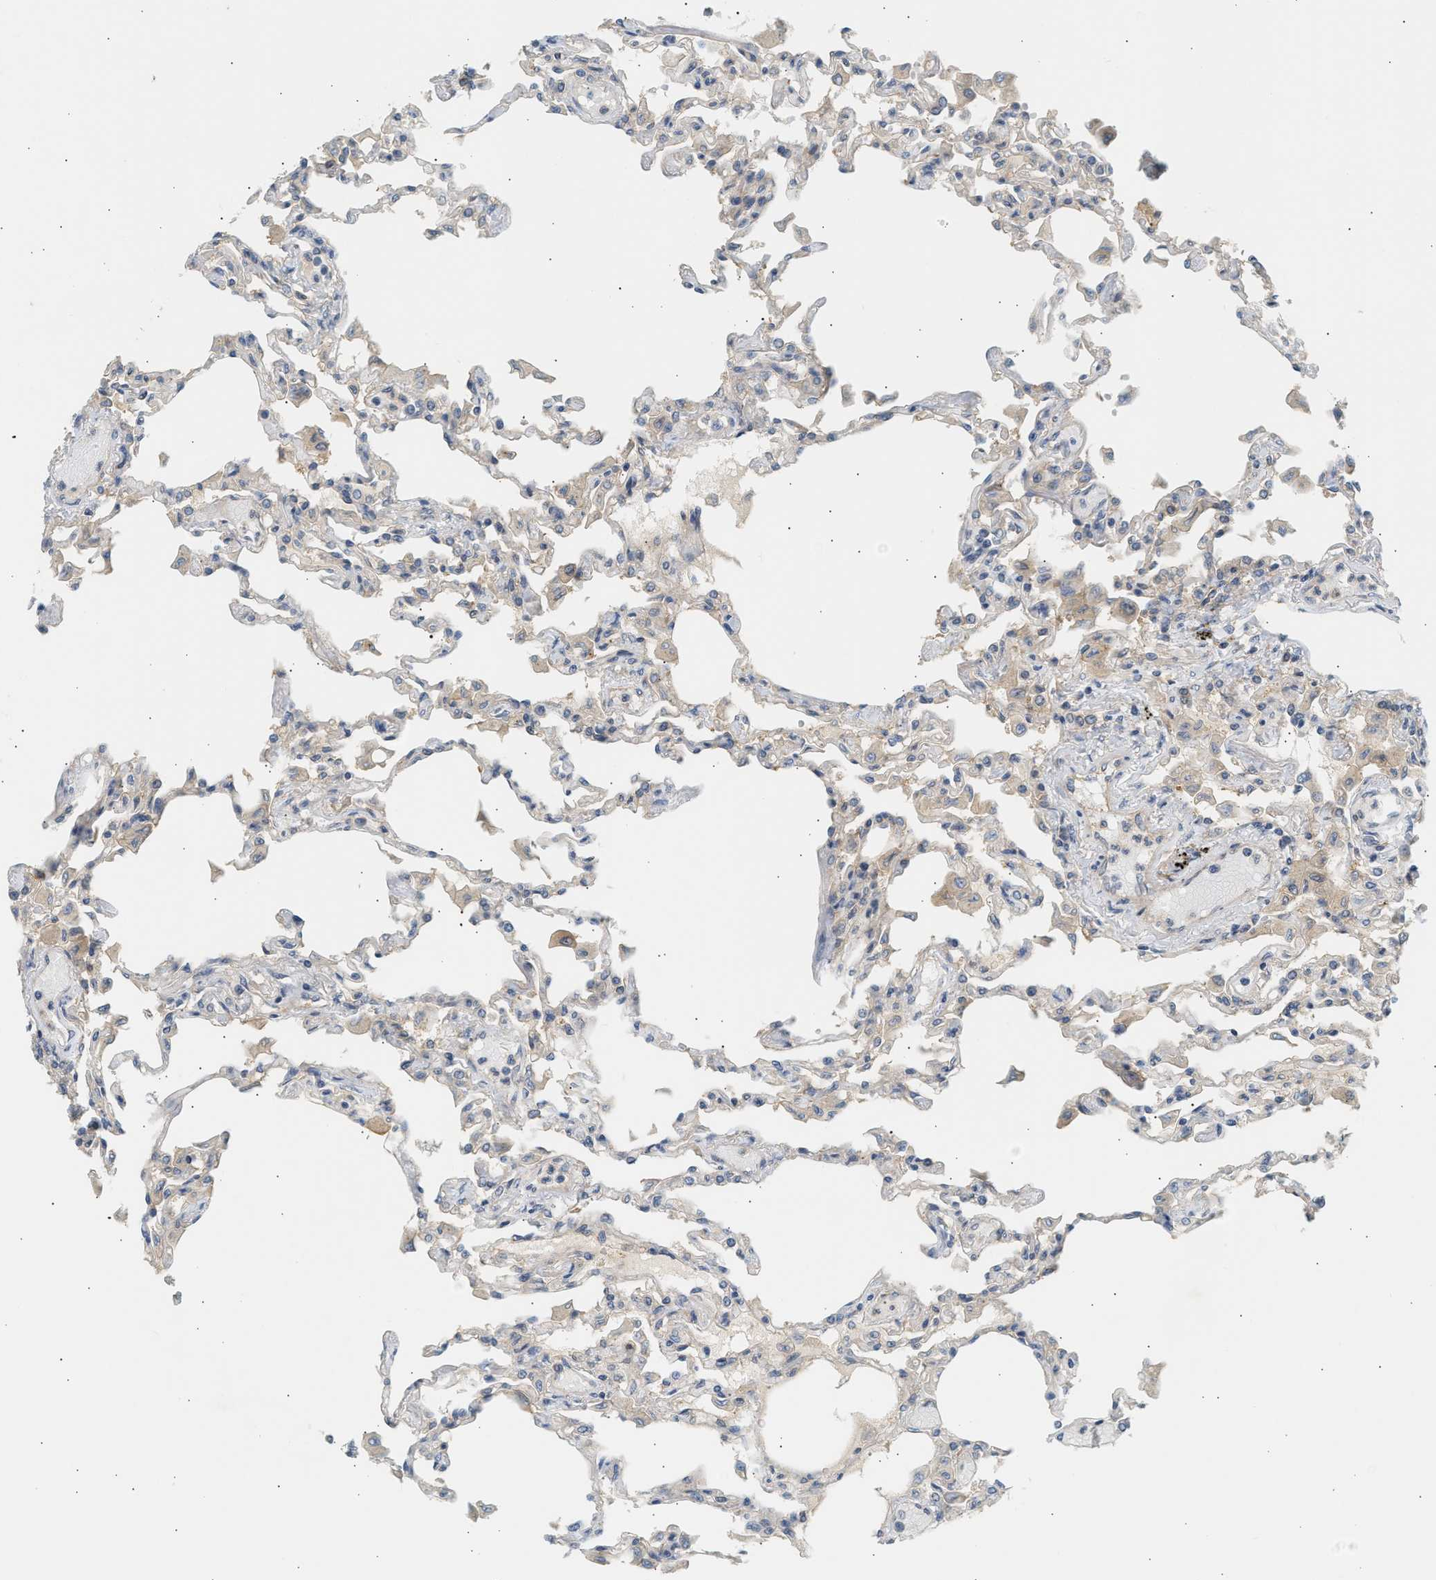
{"staining": {"intensity": "weak", "quantity": "<25%", "location": "cytoplasmic/membranous"}, "tissue": "lung", "cell_type": "Alveolar cells", "image_type": "normal", "snomed": [{"axis": "morphology", "description": "Normal tissue, NOS"}, {"axis": "topography", "description": "Bronchus"}, {"axis": "topography", "description": "Lung"}], "caption": "Photomicrograph shows no significant protein expression in alveolar cells of unremarkable lung. Nuclei are stained in blue.", "gene": "PAFAH1B1", "patient": {"sex": "female", "age": 49}}